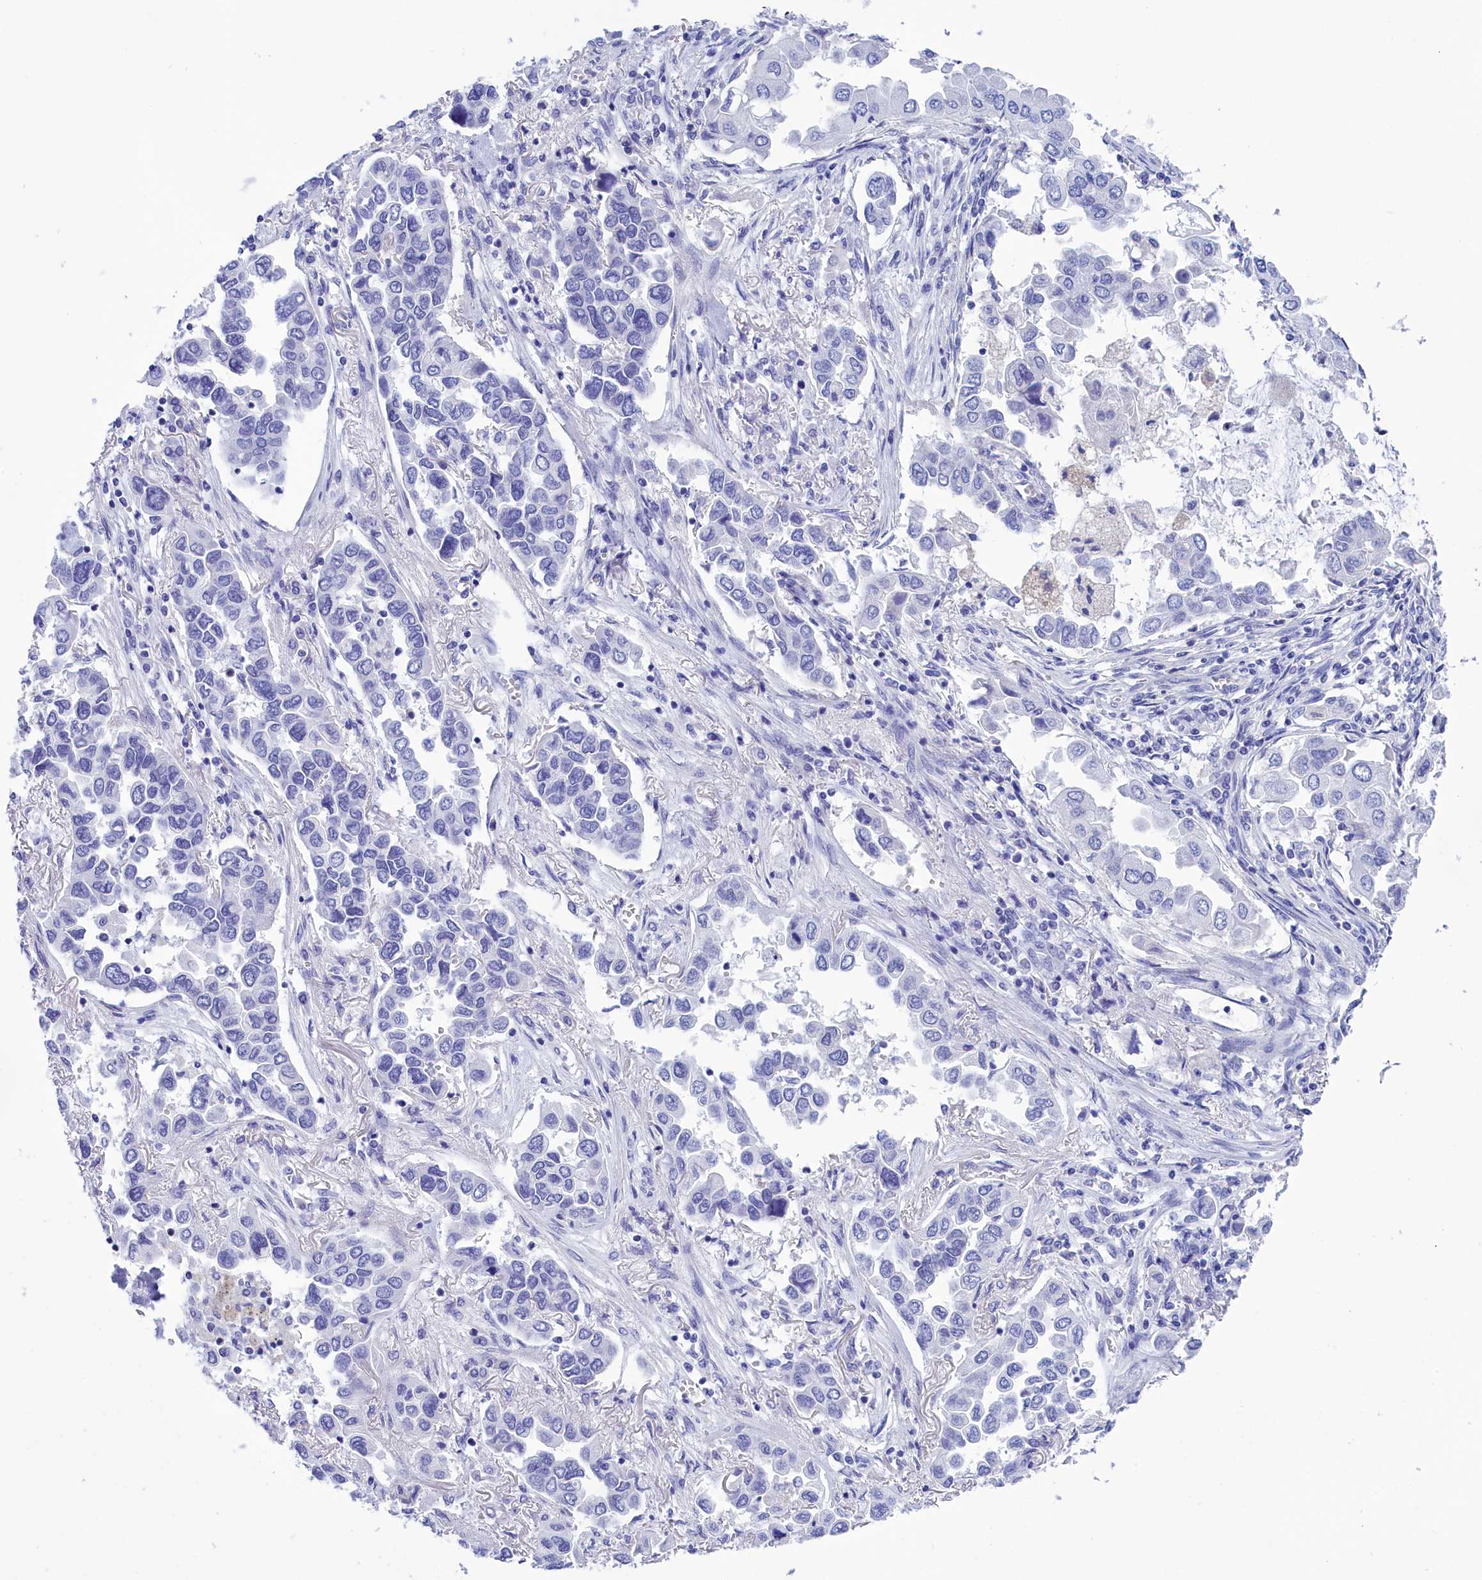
{"staining": {"intensity": "negative", "quantity": "none", "location": "none"}, "tissue": "lung cancer", "cell_type": "Tumor cells", "image_type": "cancer", "snomed": [{"axis": "morphology", "description": "Adenocarcinoma, NOS"}, {"axis": "topography", "description": "Lung"}], "caption": "High power microscopy histopathology image of an IHC image of adenocarcinoma (lung), revealing no significant positivity in tumor cells.", "gene": "VPS35L", "patient": {"sex": "female", "age": 76}}